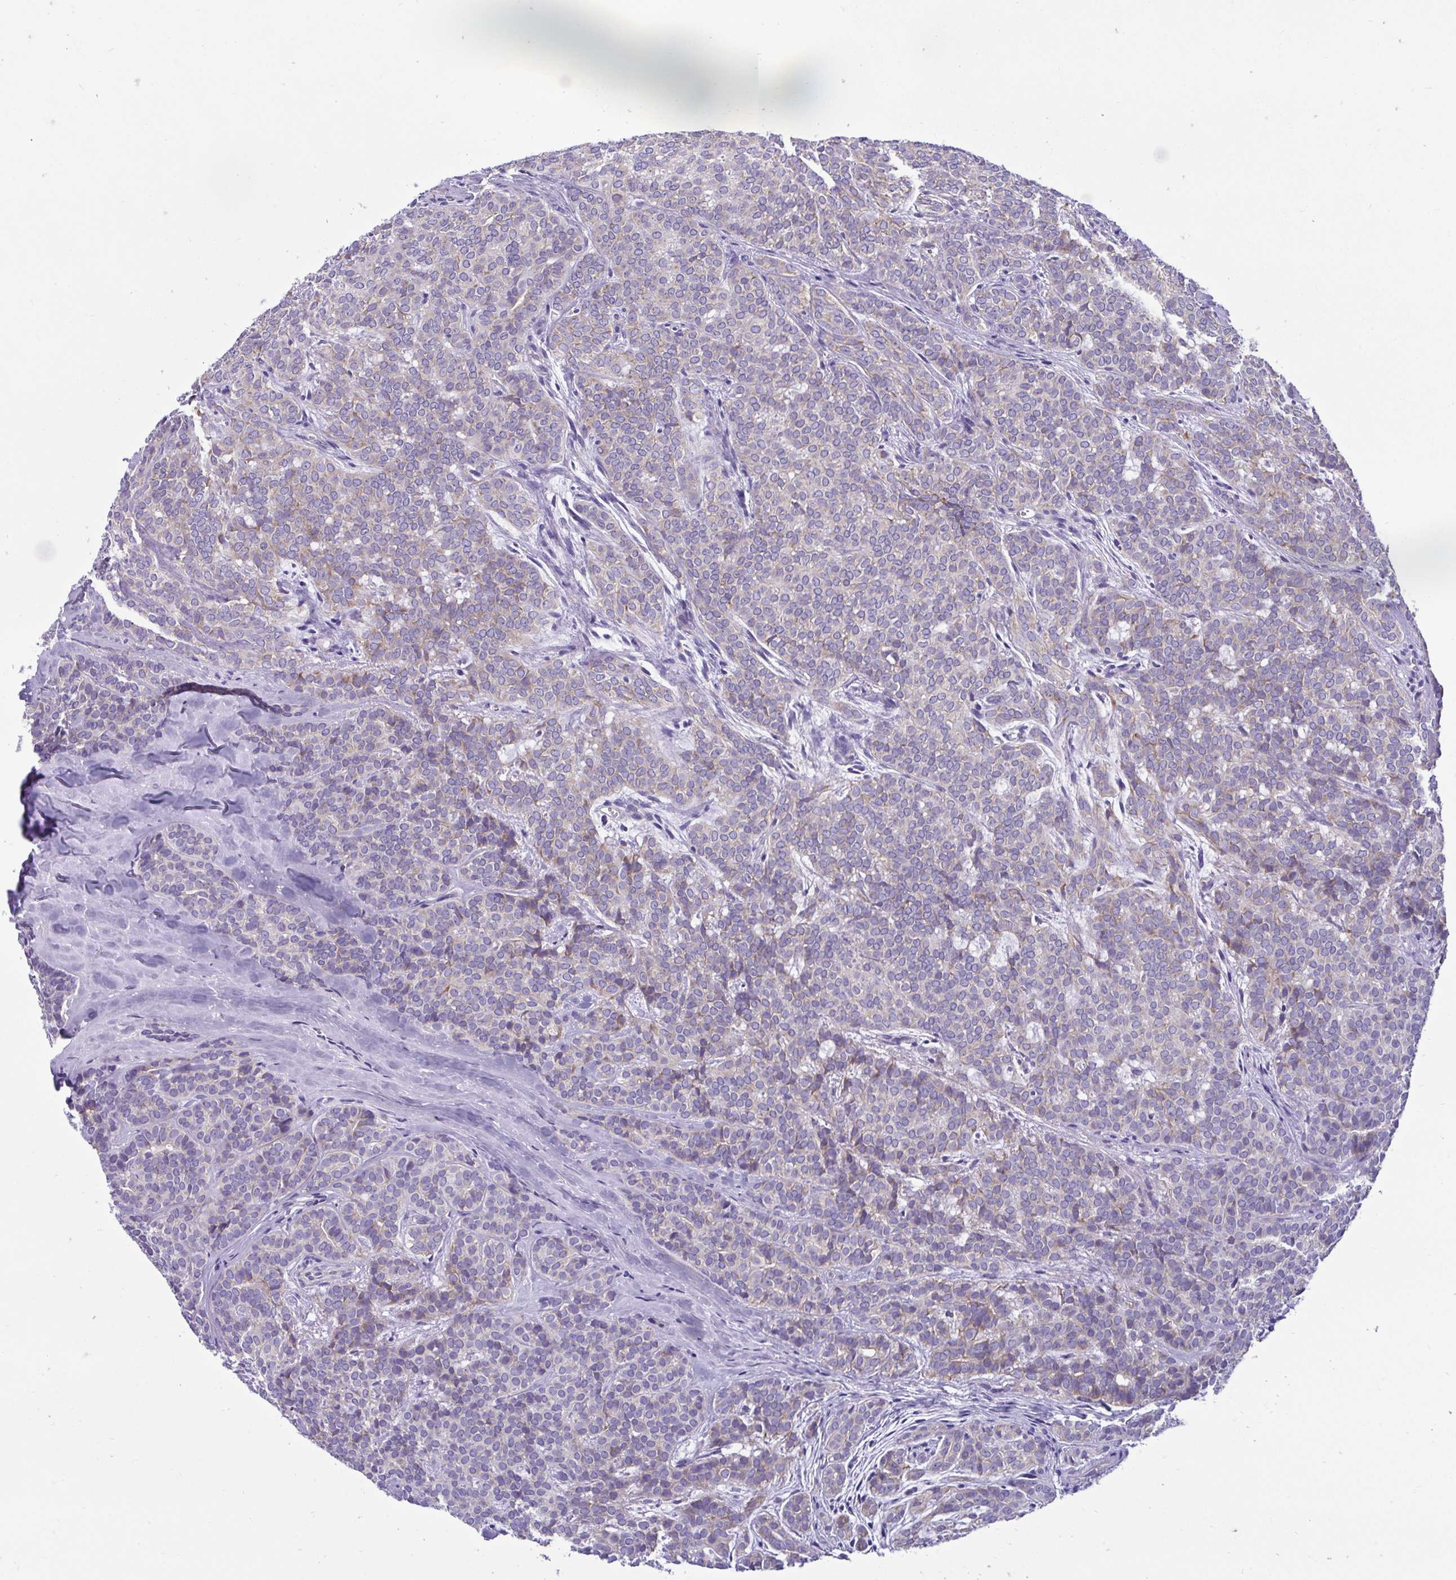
{"staining": {"intensity": "weak", "quantity": "<25%", "location": "cytoplasmic/membranous"}, "tissue": "head and neck cancer", "cell_type": "Tumor cells", "image_type": "cancer", "snomed": [{"axis": "morphology", "description": "Normal tissue, NOS"}, {"axis": "morphology", "description": "Adenocarcinoma, NOS"}, {"axis": "topography", "description": "Oral tissue"}, {"axis": "topography", "description": "Head-Neck"}], "caption": "Tumor cells are negative for brown protein staining in head and neck cancer. (DAB (3,3'-diaminobenzidine) immunohistochemistry (IHC) with hematoxylin counter stain).", "gene": "RPL7", "patient": {"sex": "female", "age": 57}}